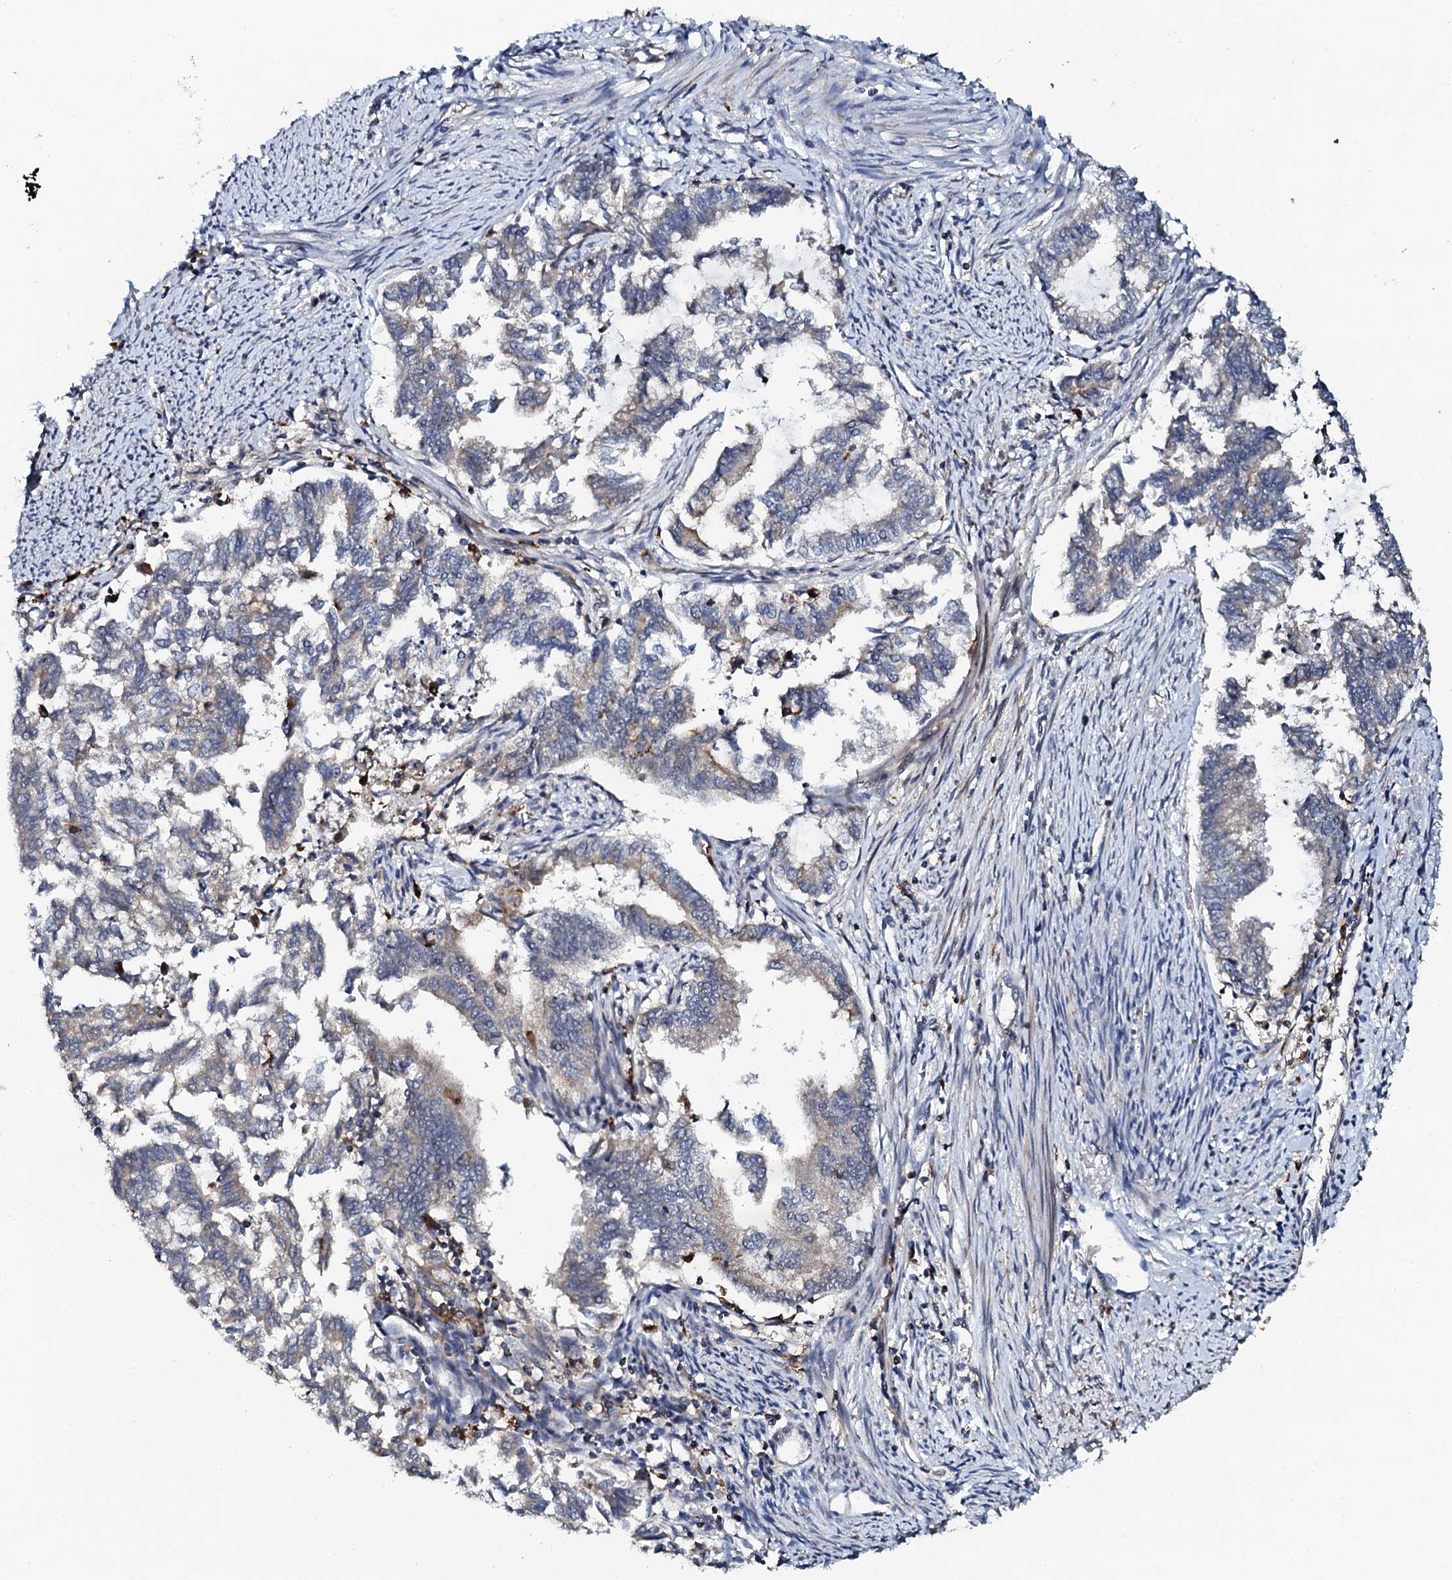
{"staining": {"intensity": "moderate", "quantity": "<25%", "location": "cytoplasmic/membranous"}, "tissue": "endometrial cancer", "cell_type": "Tumor cells", "image_type": "cancer", "snomed": [{"axis": "morphology", "description": "Adenocarcinoma, NOS"}, {"axis": "topography", "description": "Endometrium"}], "caption": "IHC (DAB) staining of human adenocarcinoma (endometrial) demonstrates moderate cytoplasmic/membranous protein expression in approximately <25% of tumor cells.", "gene": "VAMP8", "patient": {"sex": "female", "age": 79}}